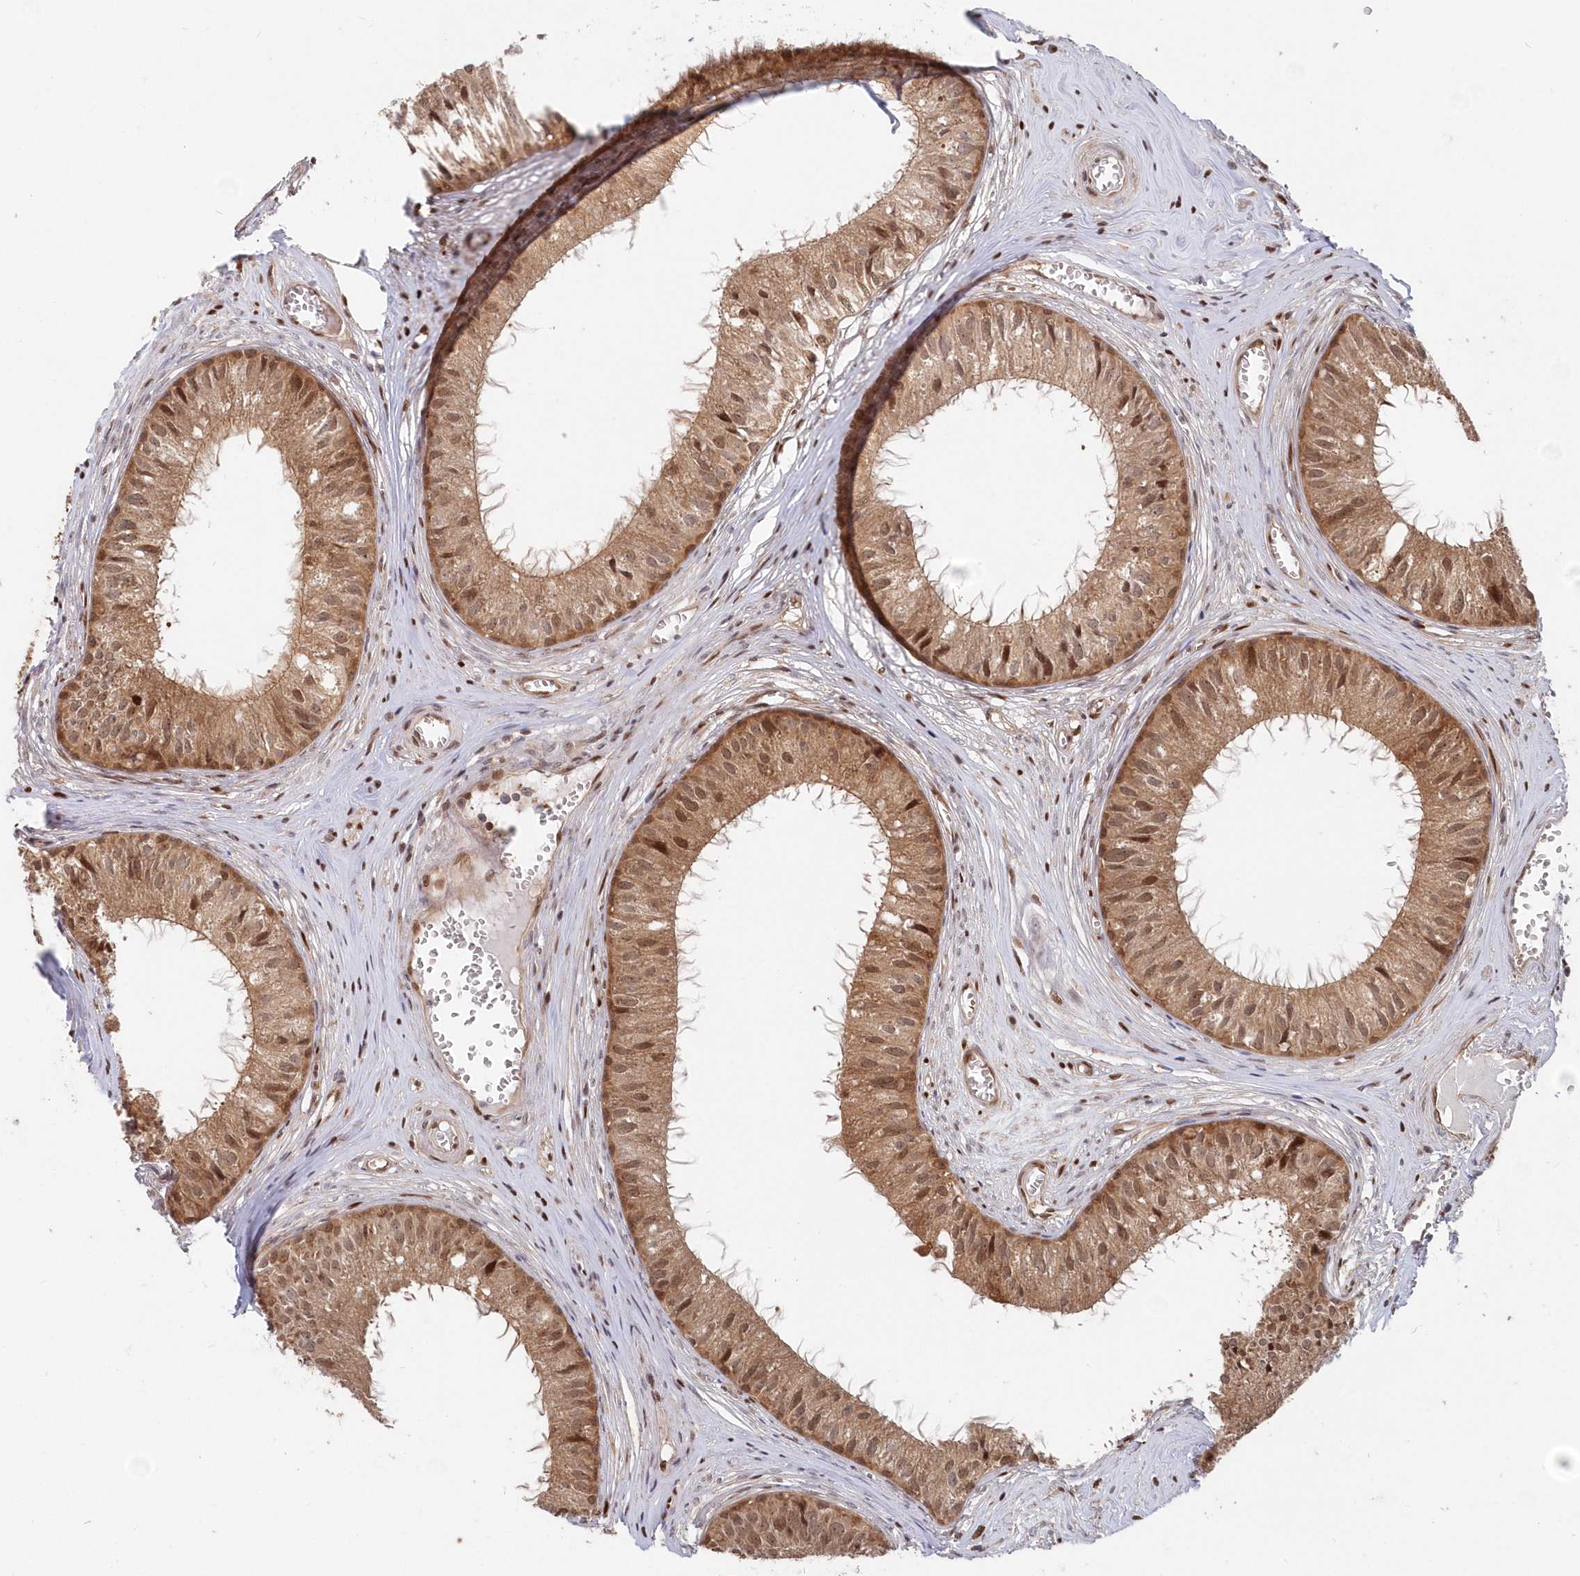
{"staining": {"intensity": "strong", "quantity": ">75%", "location": "cytoplasmic/membranous,nuclear"}, "tissue": "epididymis", "cell_type": "Glandular cells", "image_type": "normal", "snomed": [{"axis": "morphology", "description": "Normal tissue, NOS"}, {"axis": "topography", "description": "Epididymis"}], "caption": "A brown stain highlights strong cytoplasmic/membranous,nuclear positivity of a protein in glandular cells of unremarkable epididymis. (Brightfield microscopy of DAB IHC at high magnification).", "gene": "ABHD14B", "patient": {"sex": "male", "age": 36}}